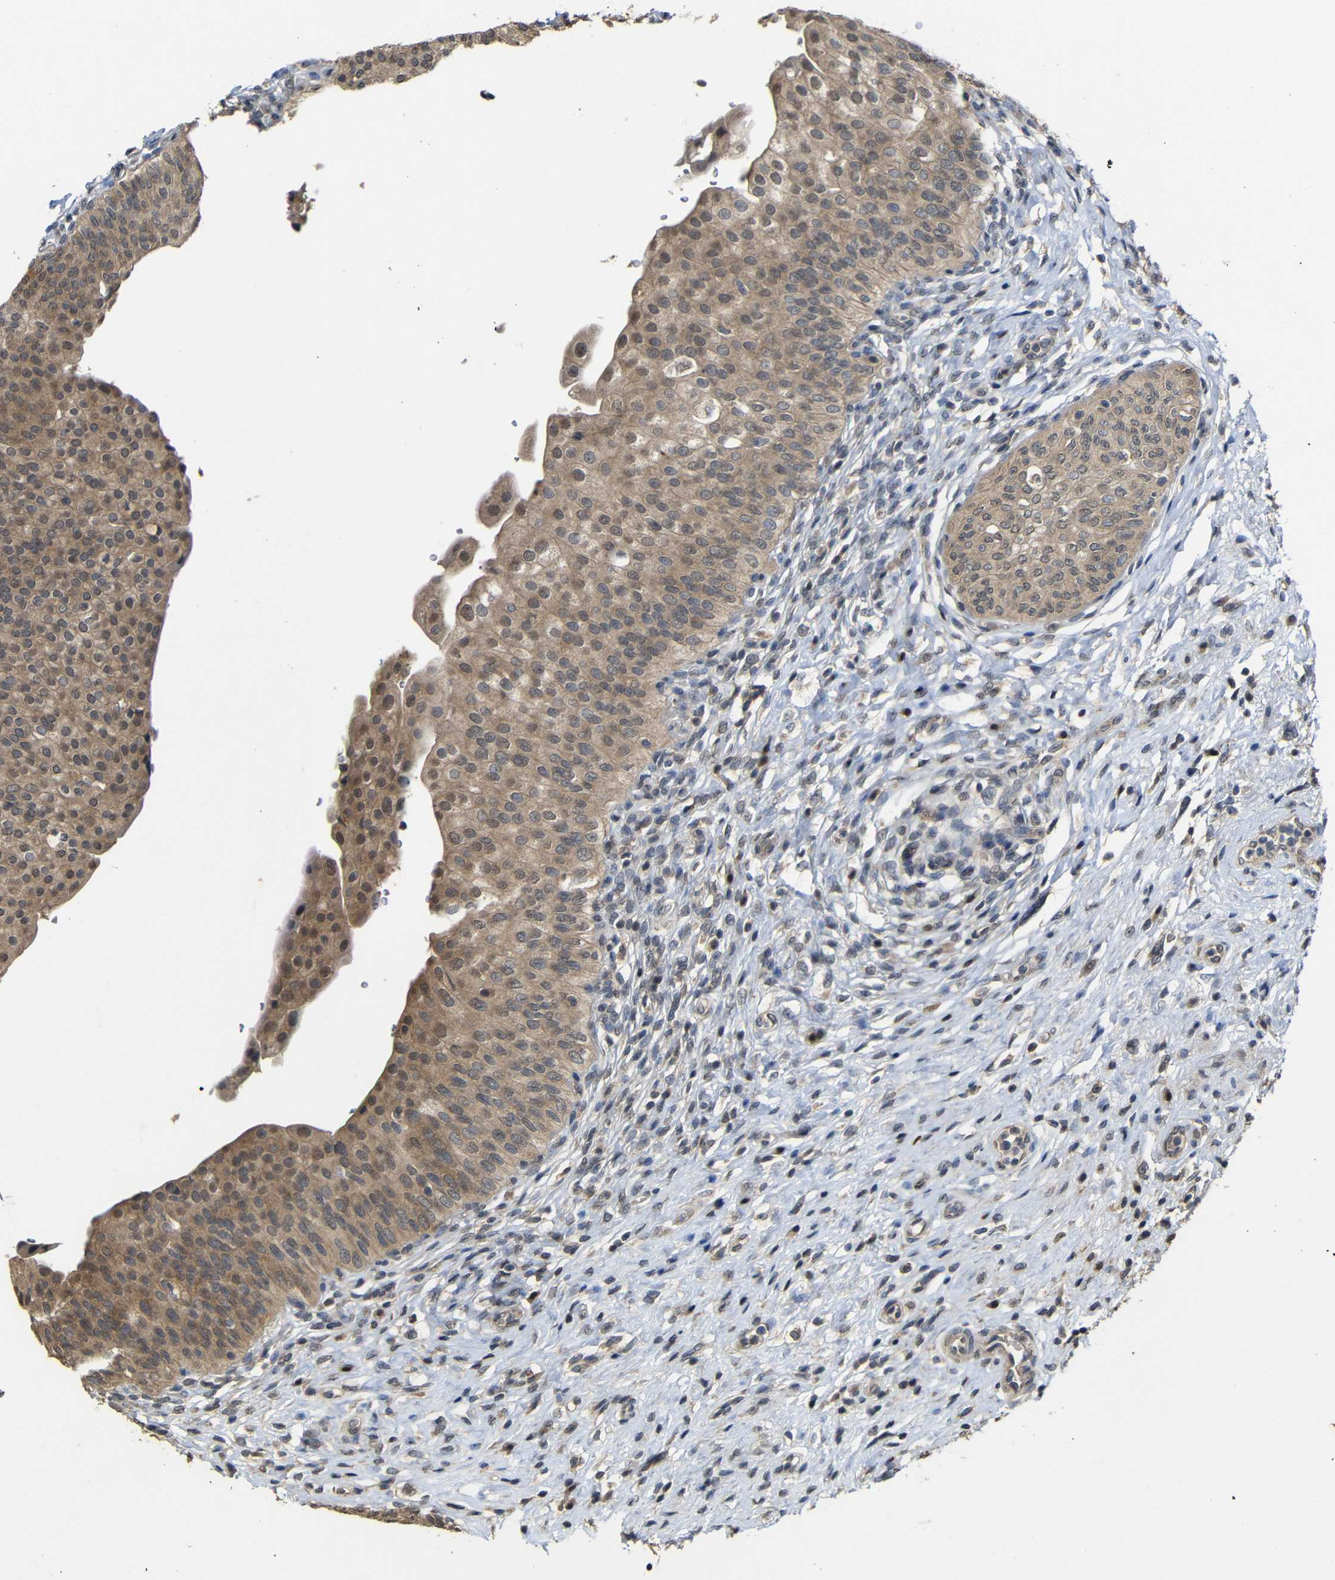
{"staining": {"intensity": "moderate", "quantity": ">75%", "location": "cytoplasmic/membranous"}, "tissue": "urinary bladder", "cell_type": "Urothelial cells", "image_type": "normal", "snomed": [{"axis": "morphology", "description": "Normal tissue, NOS"}, {"axis": "topography", "description": "Urinary bladder"}], "caption": "An immunohistochemistry (IHC) image of benign tissue is shown. Protein staining in brown labels moderate cytoplasmic/membranous positivity in urinary bladder within urothelial cells.", "gene": "ATG12", "patient": {"sex": "male", "age": 46}}